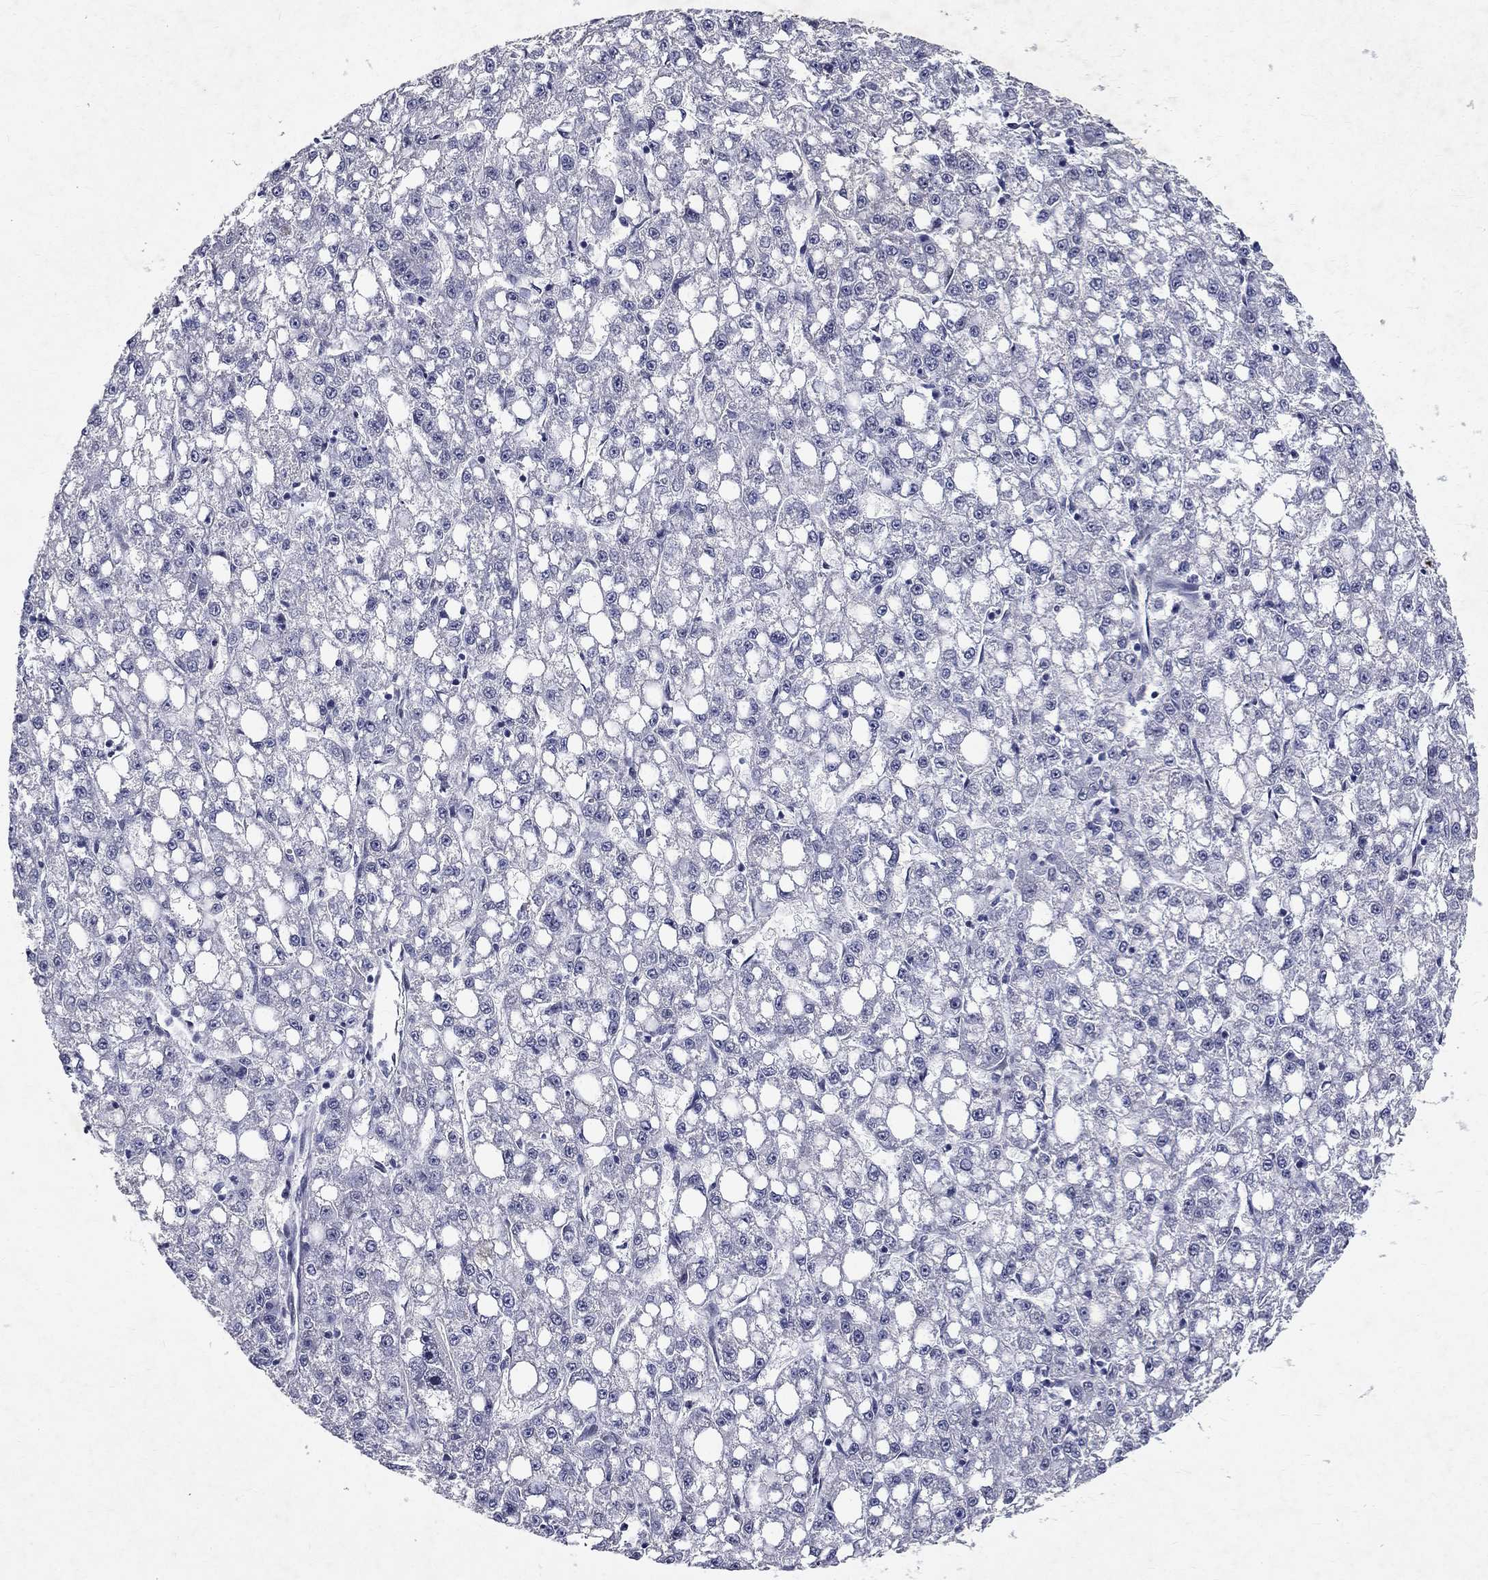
{"staining": {"intensity": "negative", "quantity": "none", "location": "none"}, "tissue": "liver cancer", "cell_type": "Tumor cells", "image_type": "cancer", "snomed": [{"axis": "morphology", "description": "Carcinoma, Hepatocellular, NOS"}, {"axis": "topography", "description": "Liver"}], "caption": "High magnification brightfield microscopy of hepatocellular carcinoma (liver) stained with DAB (brown) and counterstained with hematoxylin (blue): tumor cells show no significant expression.", "gene": "RBFOX1", "patient": {"sex": "female", "age": 65}}